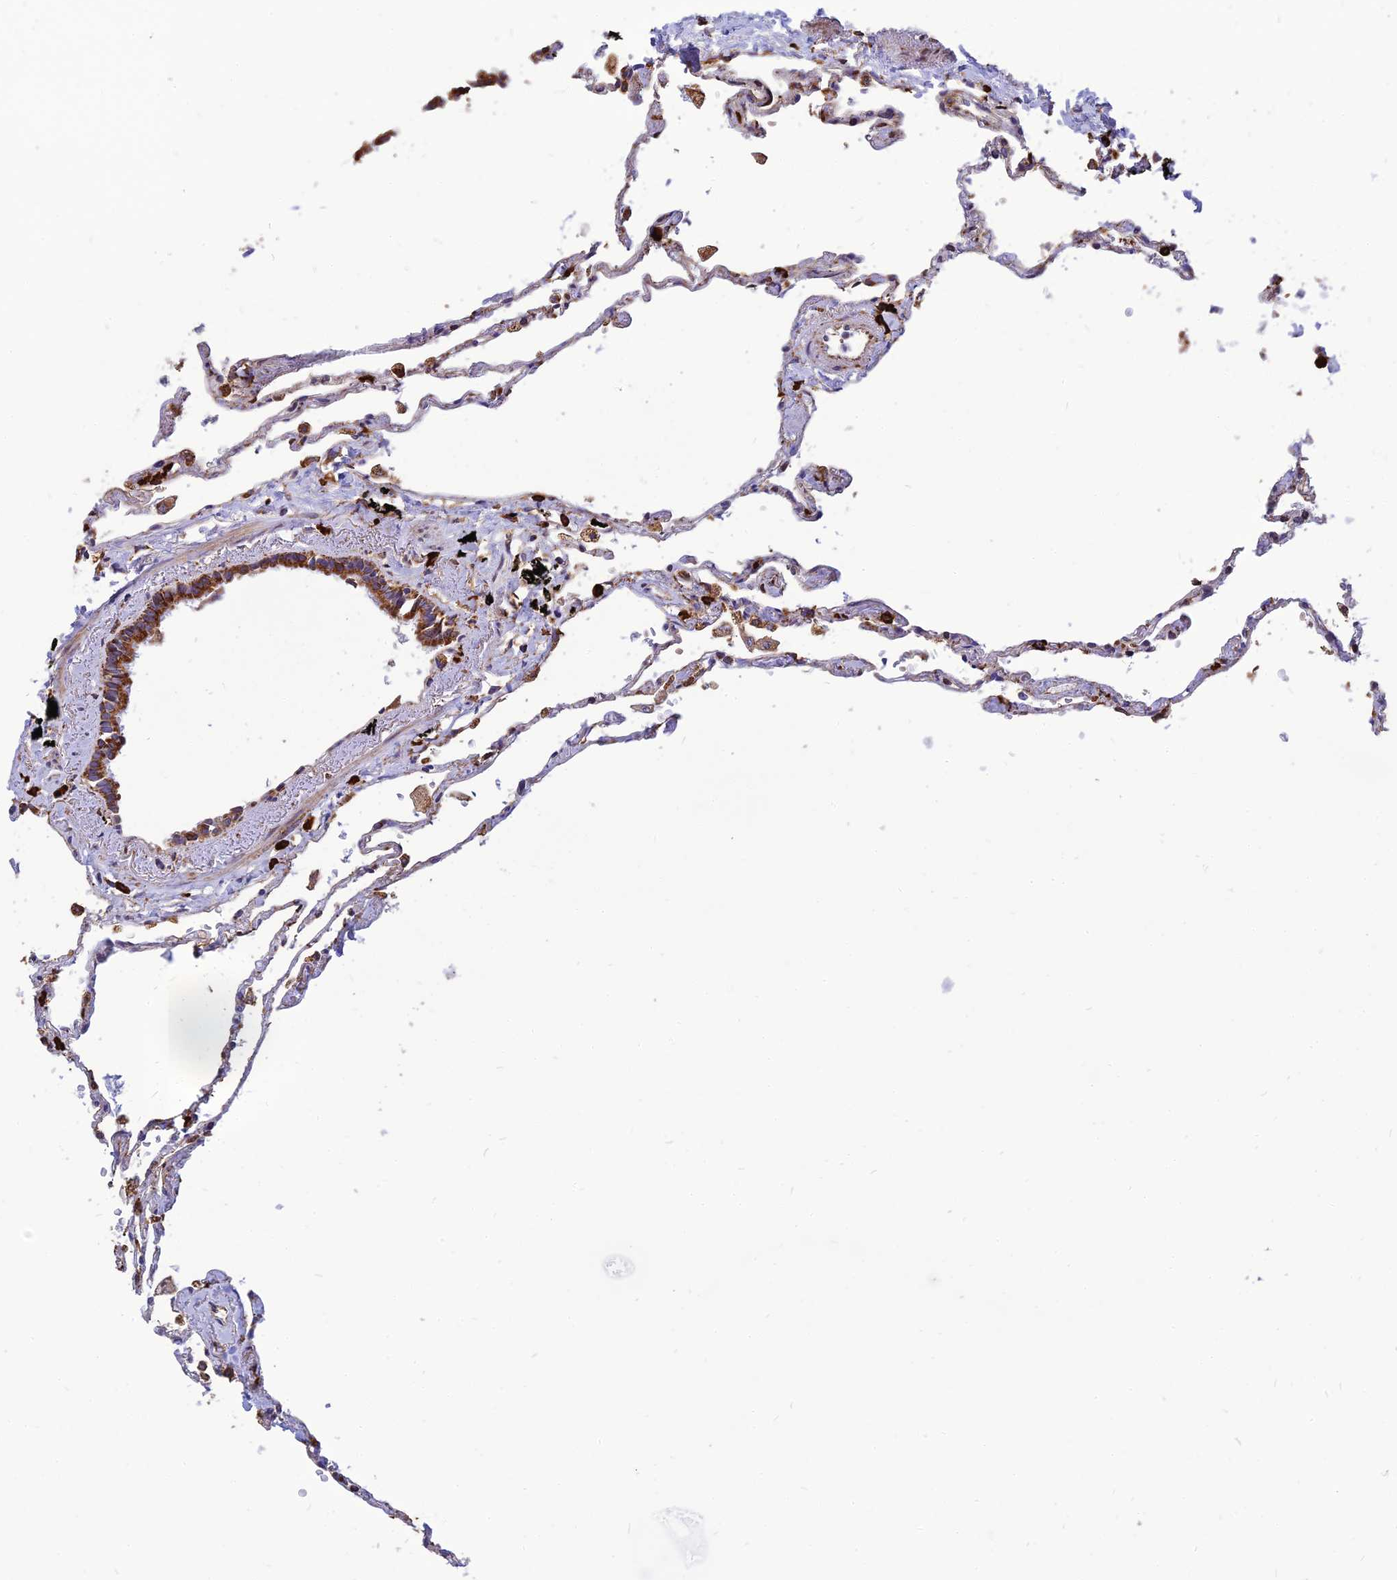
{"staining": {"intensity": "strong", "quantity": "25%-75%", "location": "cytoplasmic/membranous"}, "tissue": "lung", "cell_type": "Alveolar cells", "image_type": "normal", "snomed": [{"axis": "morphology", "description": "Normal tissue, NOS"}, {"axis": "topography", "description": "Lung"}], "caption": "Protein analysis of benign lung displays strong cytoplasmic/membranous positivity in approximately 25%-75% of alveolar cells.", "gene": "THUMPD2", "patient": {"sex": "female", "age": 67}}